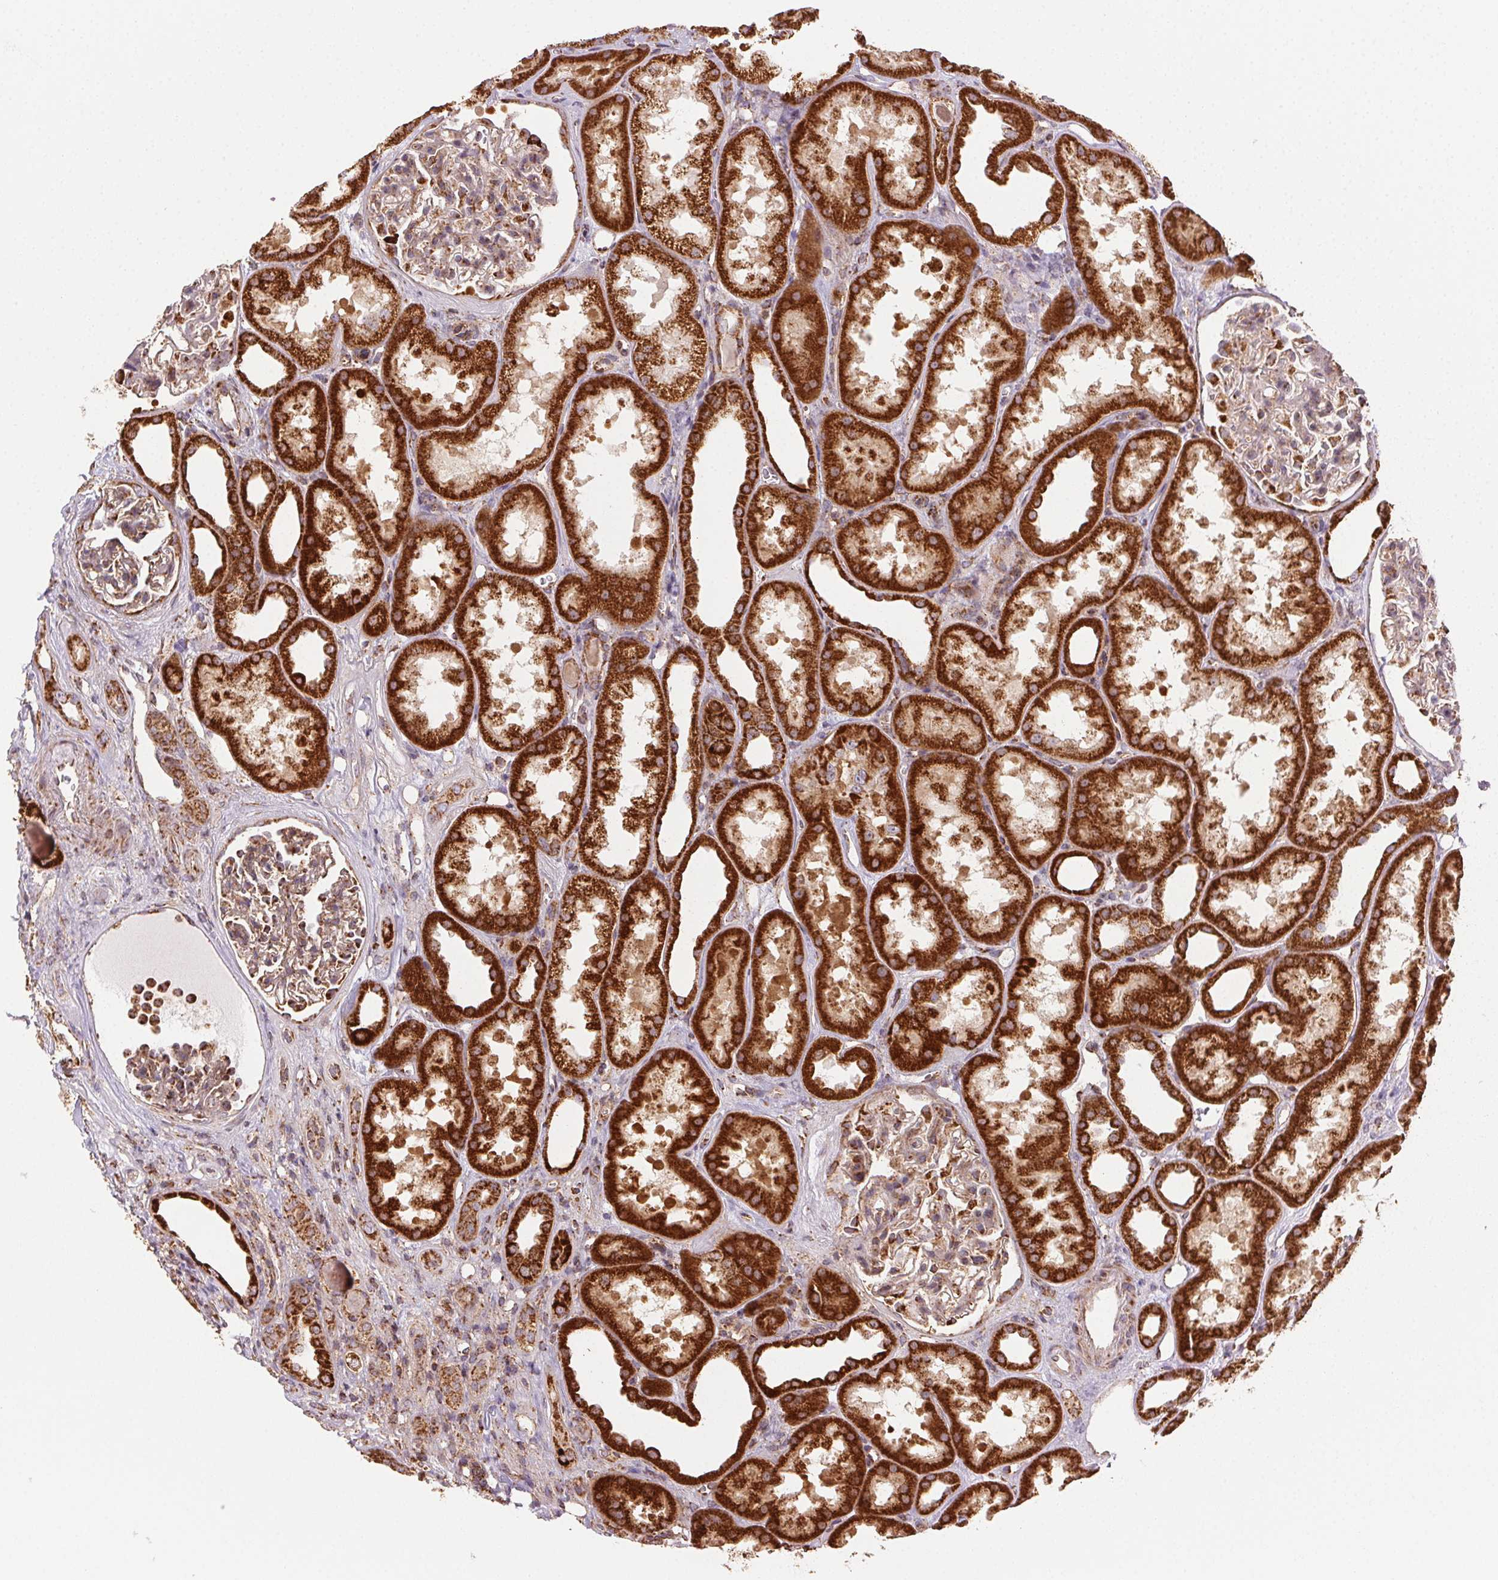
{"staining": {"intensity": "moderate", "quantity": ">75%", "location": "cytoplasmic/membranous"}, "tissue": "kidney", "cell_type": "Cells in glomeruli", "image_type": "normal", "snomed": [{"axis": "morphology", "description": "Normal tissue, NOS"}, {"axis": "topography", "description": "Kidney"}], "caption": "The photomicrograph displays immunohistochemical staining of normal kidney. There is moderate cytoplasmic/membranous expression is appreciated in about >75% of cells in glomeruli.", "gene": "CLPB", "patient": {"sex": "male", "age": 61}}